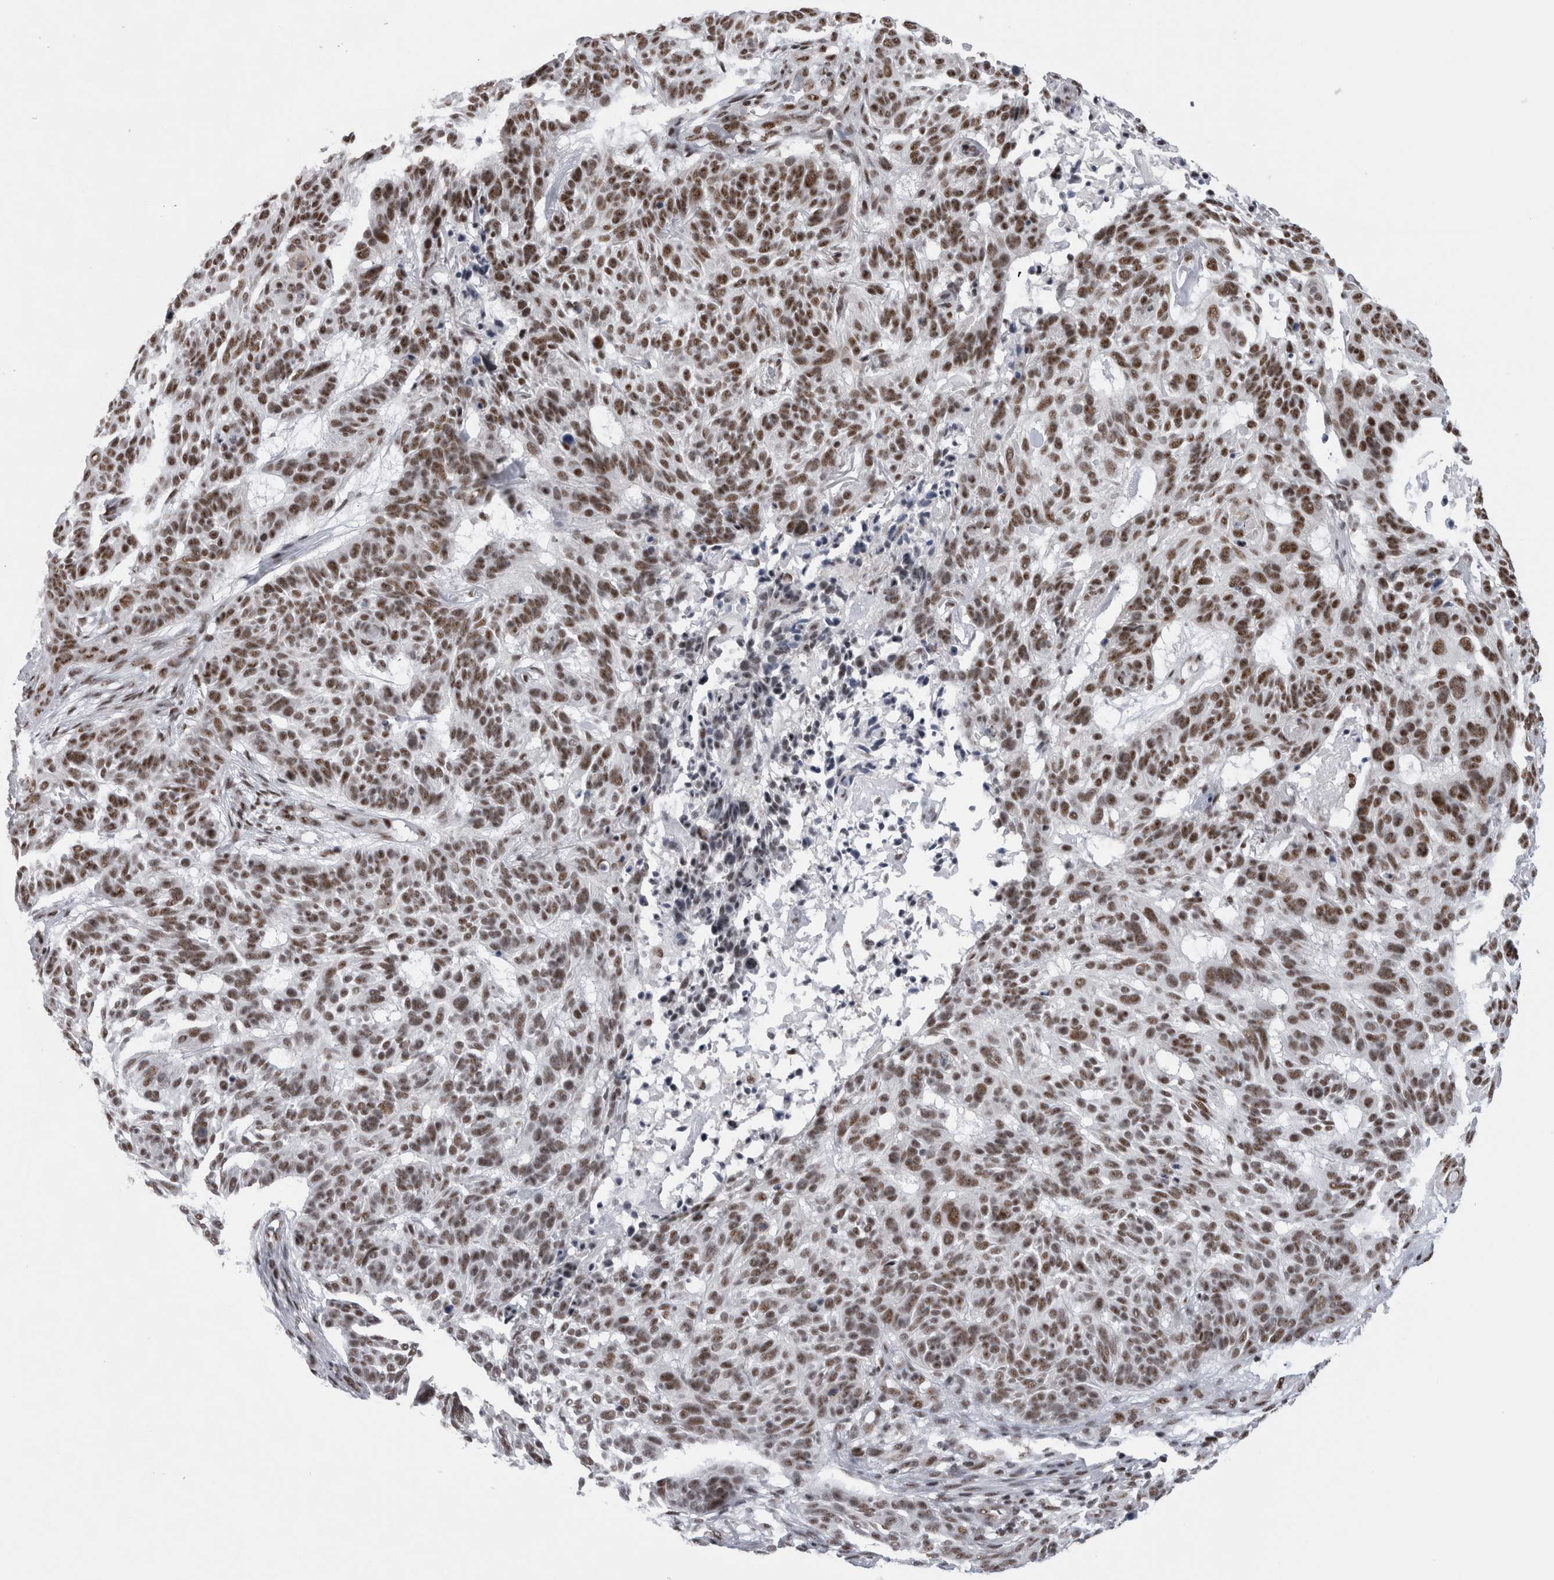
{"staining": {"intensity": "moderate", "quantity": ">75%", "location": "nuclear"}, "tissue": "skin cancer", "cell_type": "Tumor cells", "image_type": "cancer", "snomed": [{"axis": "morphology", "description": "Basal cell carcinoma"}, {"axis": "topography", "description": "Skin"}], "caption": "Skin cancer (basal cell carcinoma) stained with a protein marker exhibits moderate staining in tumor cells.", "gene": "CDK11A", "patient": {"sex": "male", "age": 85}}